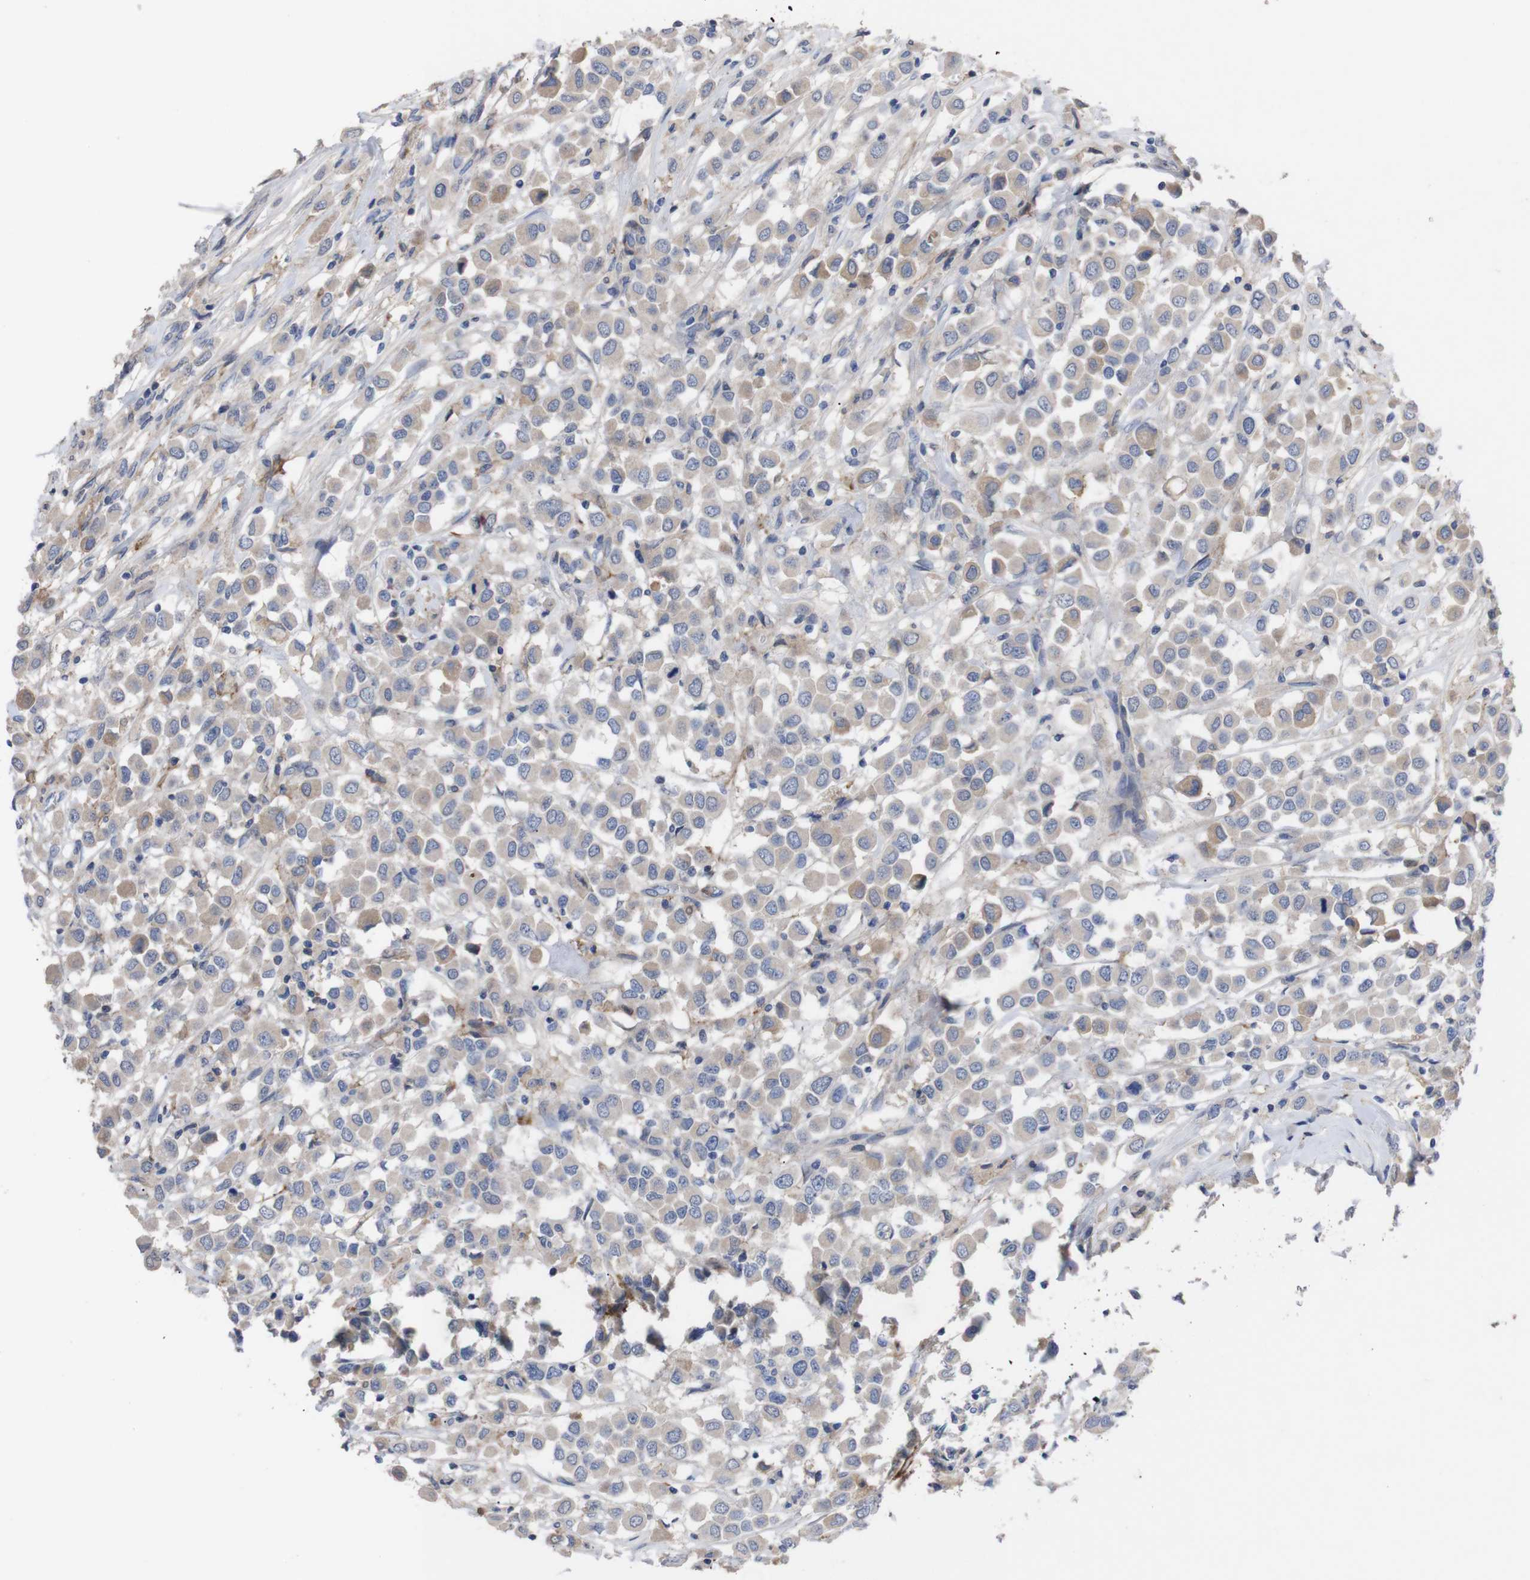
{"staining": {"intensity": "weak", "quantity": "25%-75%", "location": "cytoplasmic/membranous"}, "tissue": "breast cancer", "cell_type": "Tumor cells", "image_type": "cancer", "snomed": [{"axis": "morphology", "description": "Duct carcinoma"}, {"axis": "topography", "description": "Breast"}], "caption": "Breast cancer (intraductal carcinoma) was stained to show a protein in brown. There is low levels of weak cytoplasmic/membranous expression in approximately 25%-75% of tumor cells.", "gene": "C5AR1", "patient": {"sex": "female", "age": 61}}